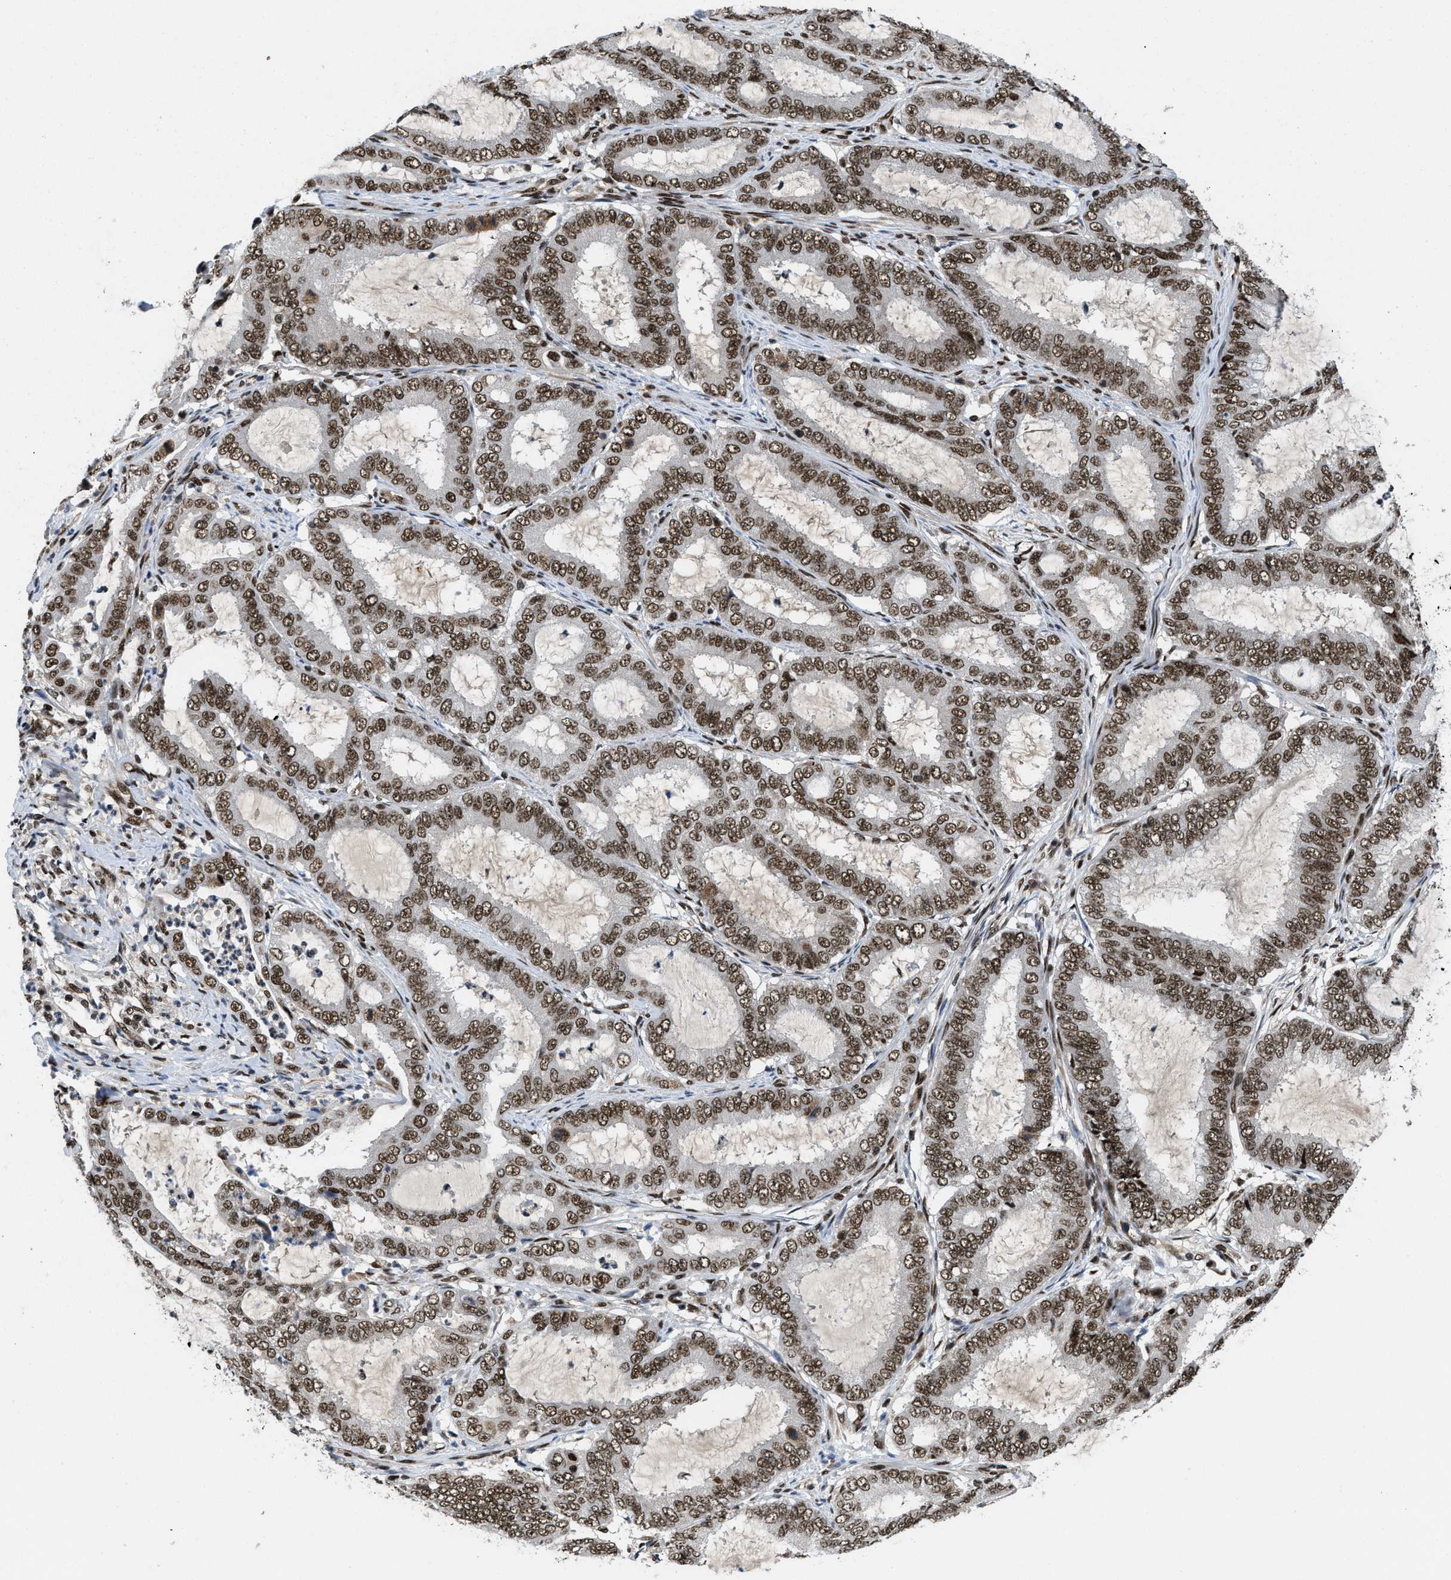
{"staining": {"intensity": "strong", "quantity": ">75%", "location": "nuclear"}, "tissue": "endometrial cancer", "cell_type": "Tumor cells", "image_type": "cancer", "snomed": [{"axis": "morphology", "description": "Adenocarcinoma, NOS"}, {"axis": "topography", "description": "Endometrium"}], "caption": "This photomicrograph displays immunohistochemistry (IHC) staining of human endometrial cancer (adenocarcinoma), with high strong nuclear positivity in about >75% of tumor cells.", "gene": "SAFB", "patient": {"sex": "female", "age": 70}}